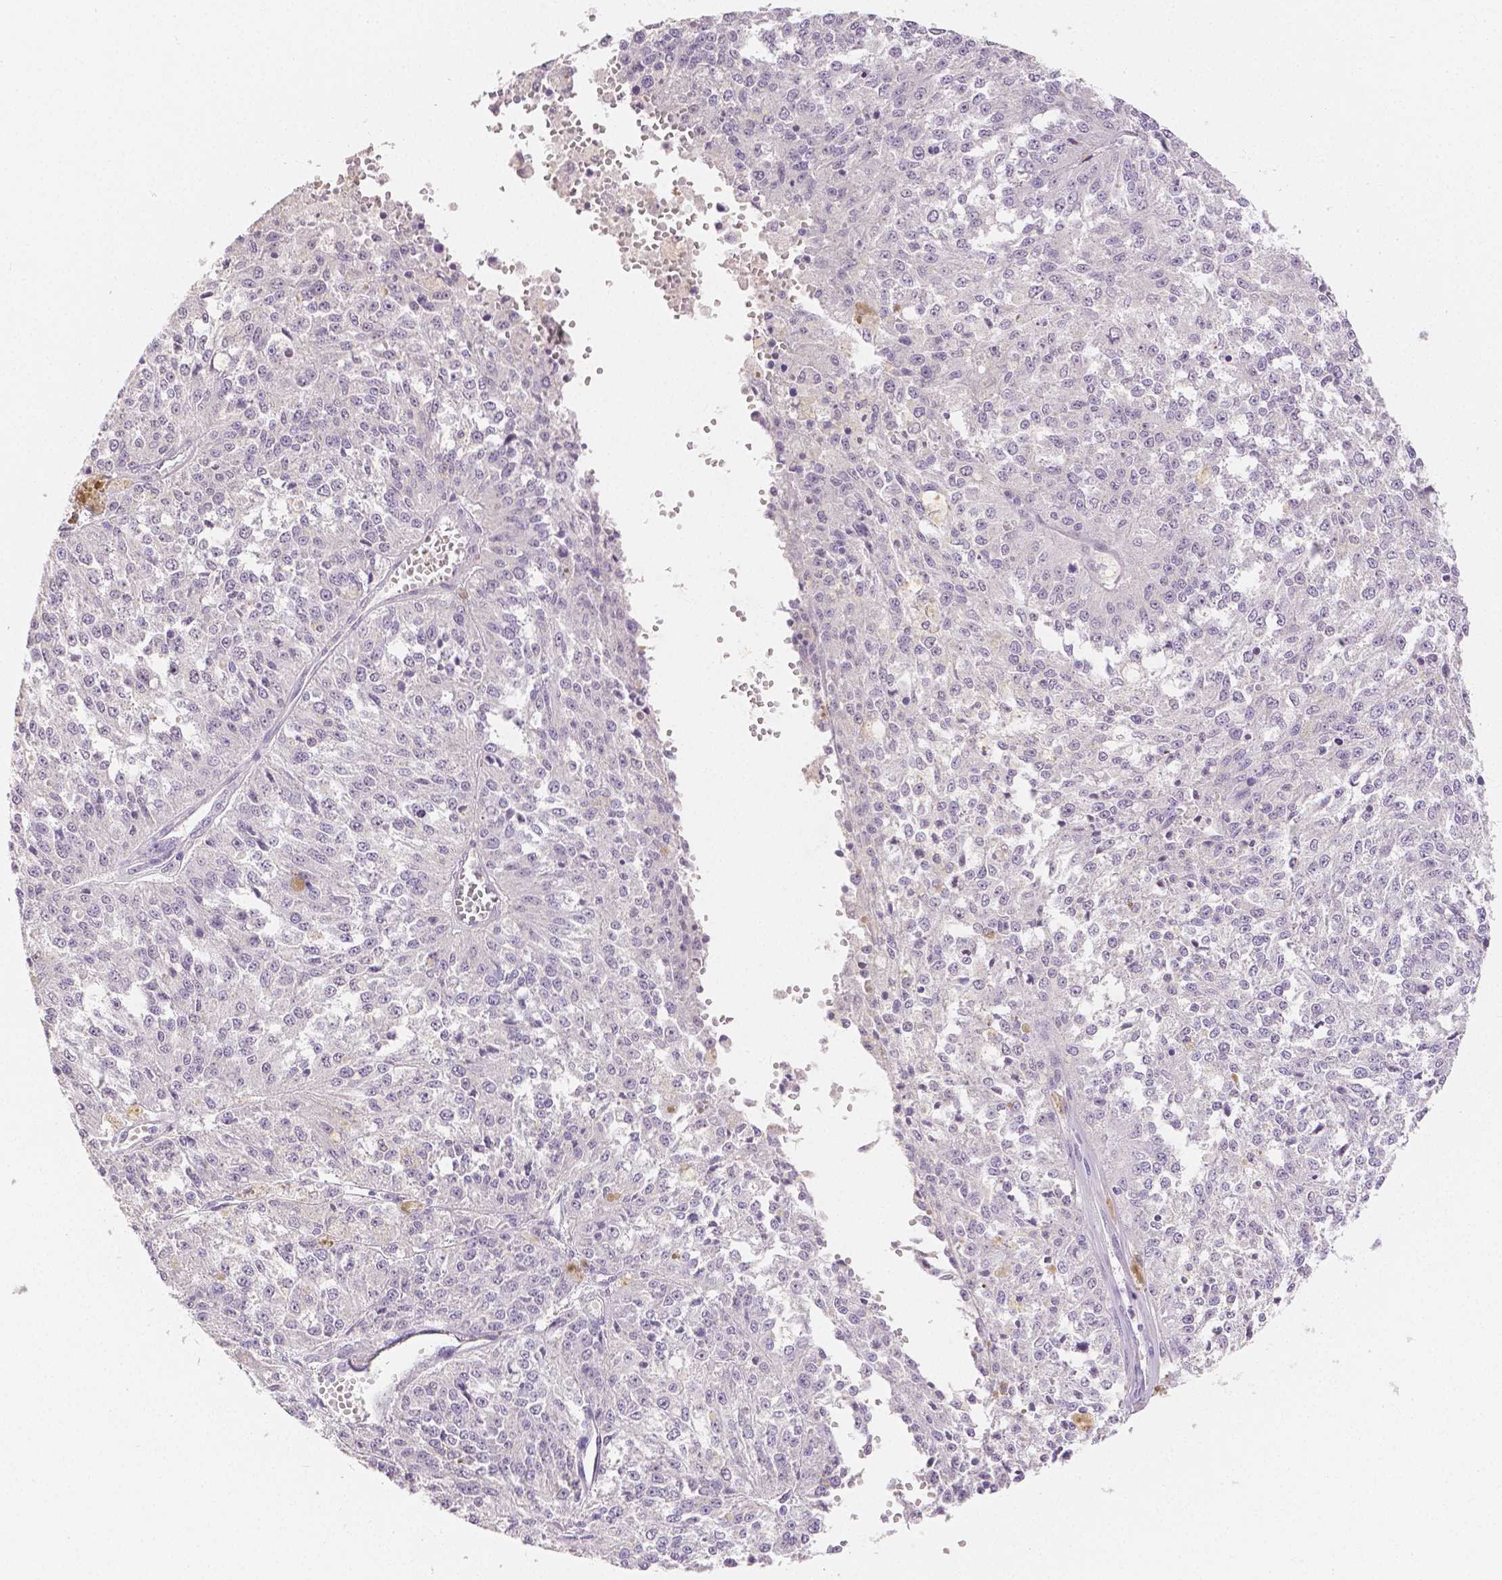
{"staining": {"intensity": "negative", "quantity": "none", "location": "none"}, "tissue": "melanoma", "cell_type": "Tumor cells", "image_type": "cancer", "snomed": [{"axis": "morphology", "description": "Malignant melanoma, Metastatic site"}, {"axis": "topography", "description": "Lymph node"}], "caption": "The immunohistochemistry photomicrograph has no significant positivity in tumor cells of malignant melanoma (metastatic site) tissue. Brightfield microscopy of immunohistochemistry (IHC) stained with DAB (brown) and hematoxylin (blue), captured at high magnification.", "gene": "OCLN", "patient": {"sex": "female", "age": 64}}